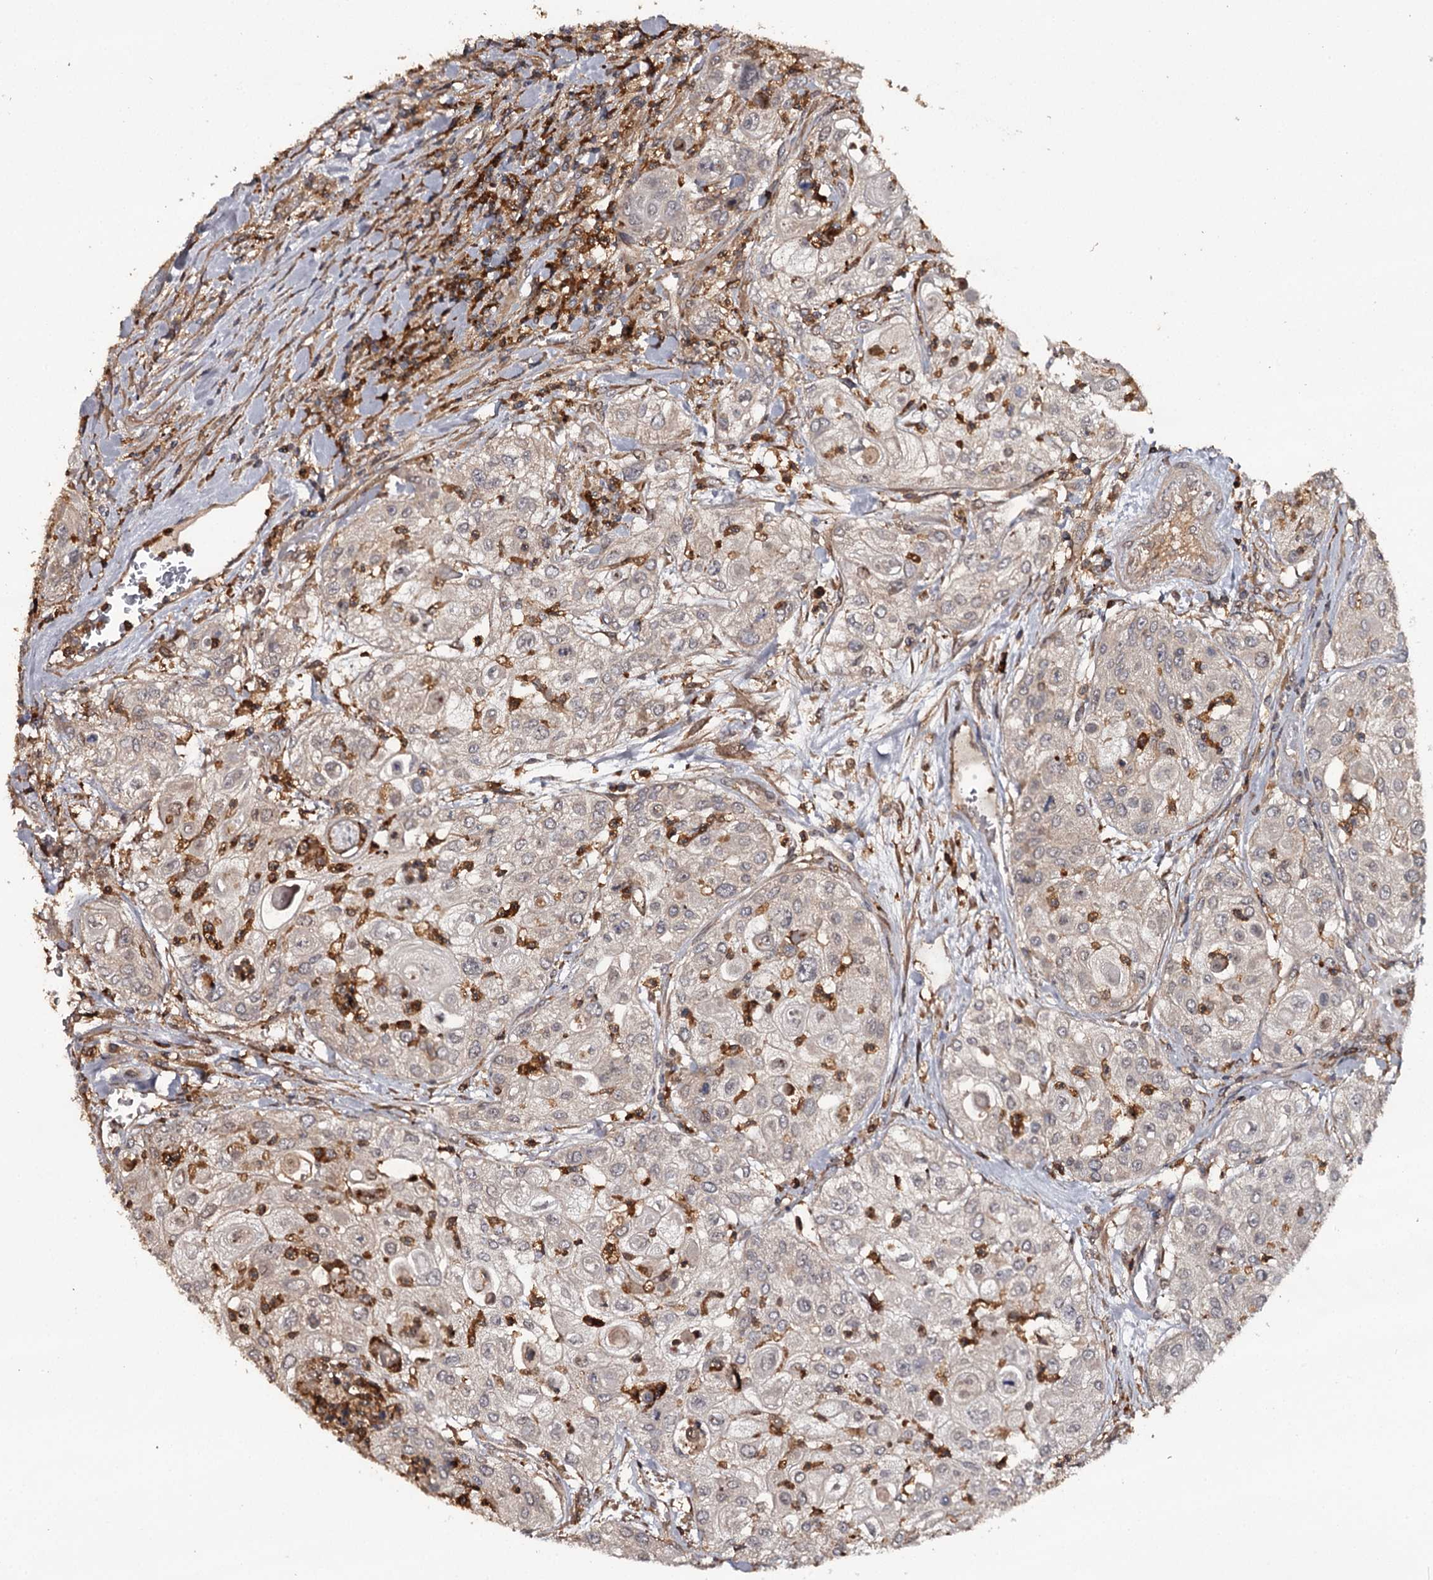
{"staining": {"intensity": "negative", "quantity": "none", "location": "none"}, "tissue": "urothelial cancer", "cell_type": "Tumor cells", "image_type": "cancer", "snomed": [{"axis": "morphology", "description": "Urothelial carcinoma, High grade"}, {"axis": "topography", "description": "Urinary bladder"}], "caption": "The immunohistochemistry (IHC) micrograph has no significant staining in tumor cells of high-grade urothelial carcinoma tissue.", "gene": "TTC12", "patient": {"sex": "female", "age": 79}}